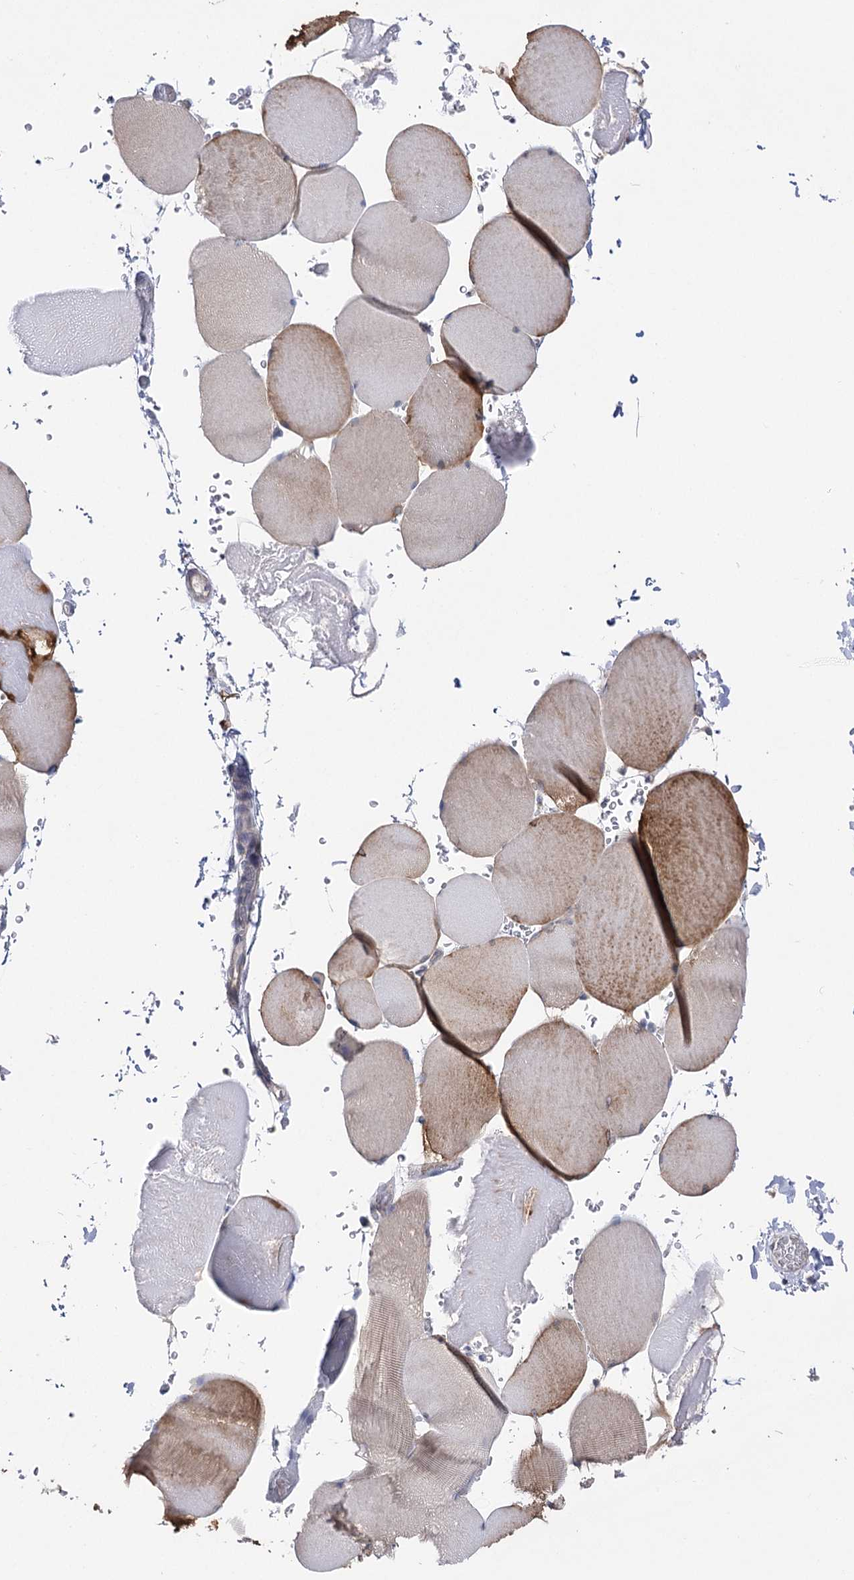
{"staining": {"intensity": "moderate", "quantity": "25%-75%", "location": "cytoplasmic/membranous"}, "tissue": "skeletal muscle", "cell_type": "Myocytes", "image_type": "normal", "snomed": [{"axis": "morphology", "description": "Normal tissue, NOS"}, {"axis": "topography", "description": "Skeletal muscle"}, {"axis": "topography", "description": "Head-Neck"}], "caption": "A brown stain labels moderate cytoplasmic/membranous expression of a protein in myocytes of normal human skeletal muscle. The staining was performed using DAB (3,3'-diaminobenzidine) to visualize the protein expression in brown, while the nuclei were stained in blue with hematoxylin (Magnification: 20x).", "gene": "UGP2", "patient": {"sex": "male", "age": 66}}